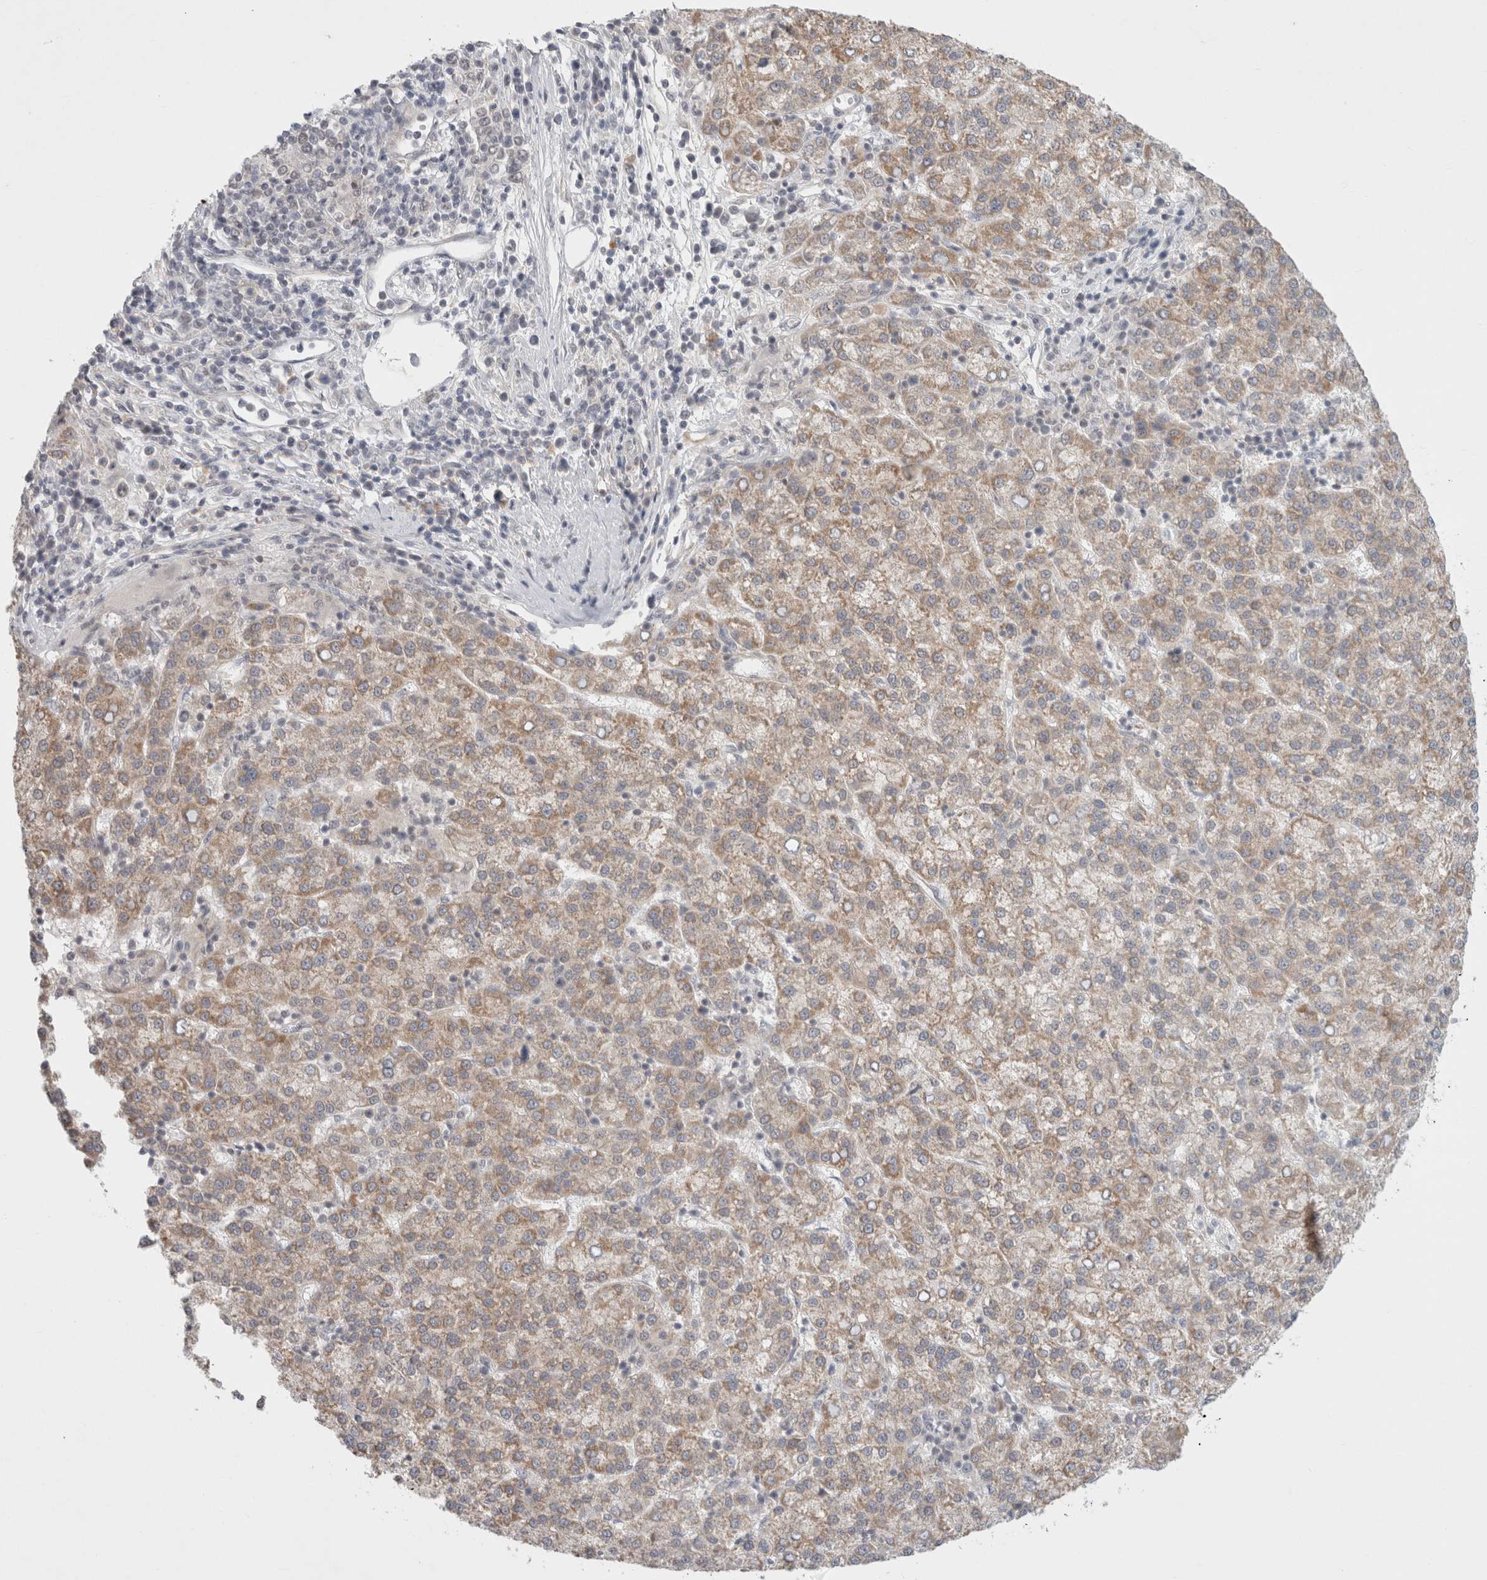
{"staining": {"intensity": "moderate", "quantity": "25%-75%", "location": "cytoplasmic/membranous"}, "tissue": "liver cancer", "cell_type": "Tumor cells", "image_type": "cancer", "snomed": [{"axis": "morphology", "description": "Carcinoma, Hepatocellular, NOS"}, {"axis": "topography", "description": "Liver"}], "caption": "Human liver hepatocellular carcinoma stained with a protein marker exhibits moderate staining in tumor cells.", "gene": "FBXO42", "patient": {"sex": "female", "age": 58}}